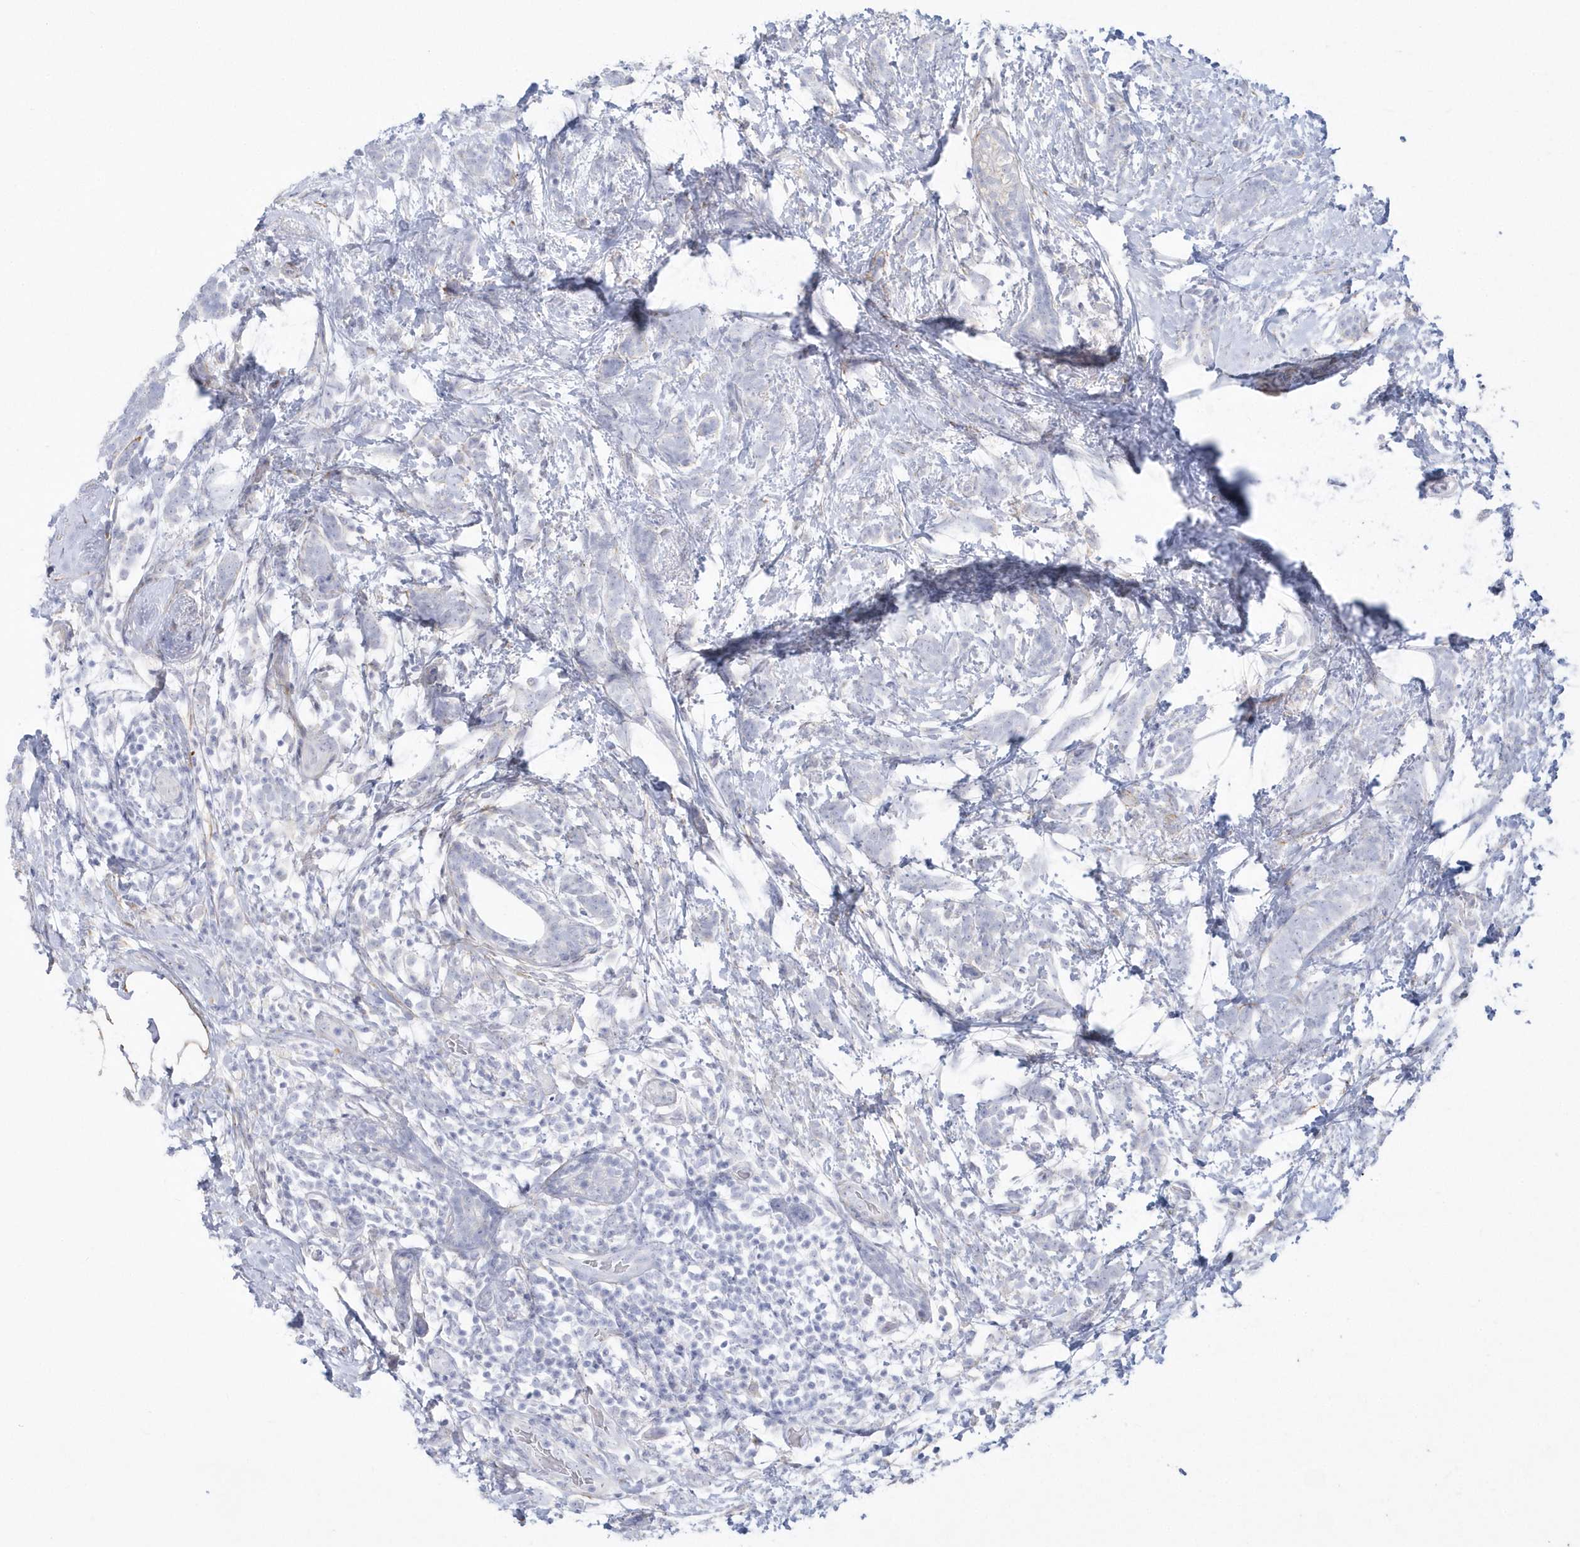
{"staining": {"intensity": "negative", "quantity": "none", "location": "none"}, "tissue": "breast cancer", "cell_type": "Tumor cells", "image_type": "cancer", "snomed": [{"axis": "morphology", "description": "Lobular carcinoma"}, {"axis": "topography", "description": "Breast"}], "caption": "Breast cancer (lobular carcinoma) was stained to show a protein in brown. There is no significant staining in tumor cells.", "gene": "WDR27", "patient": {"sex": "female", "age": 58}}